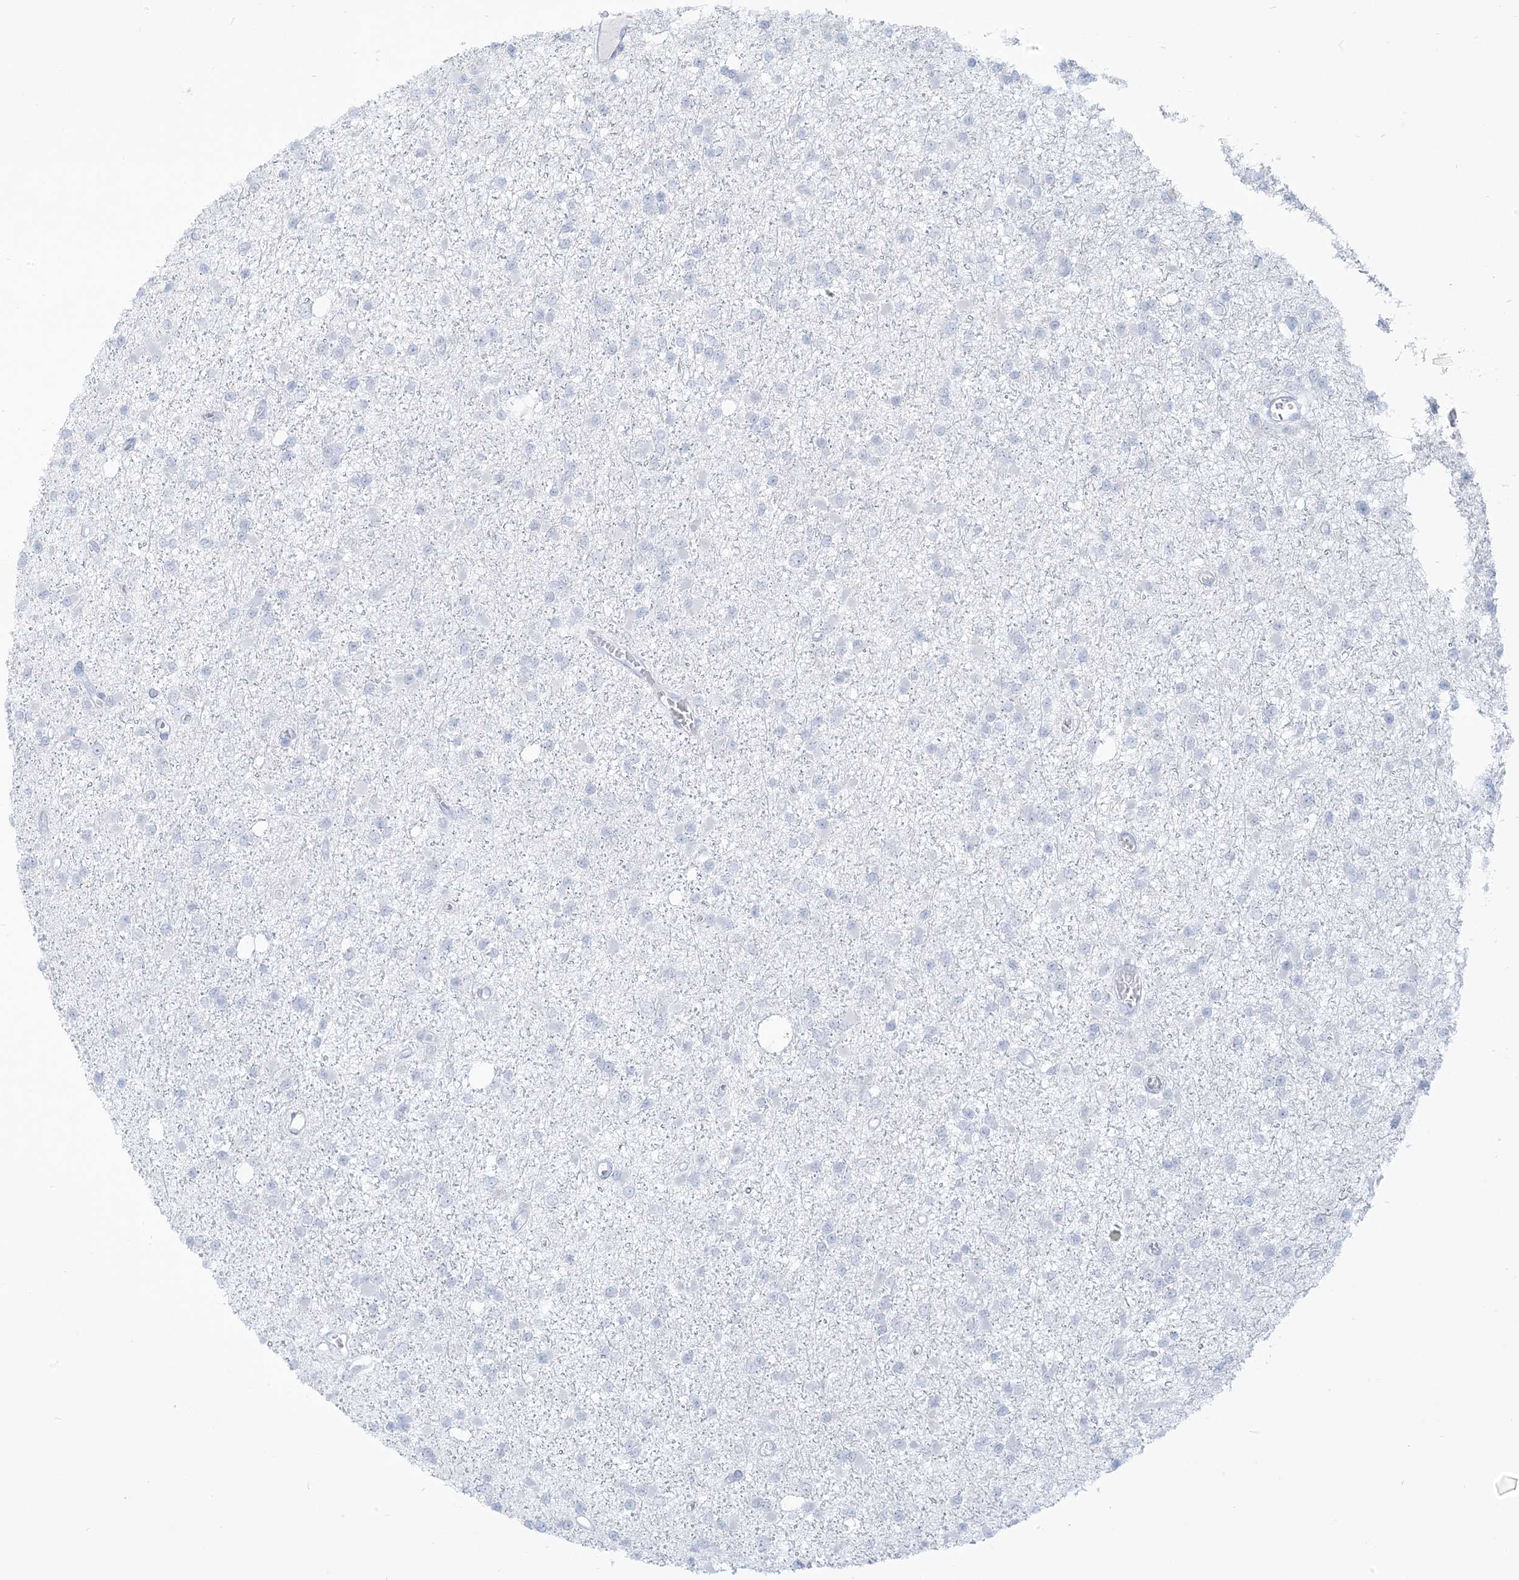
{"staining": {"intensity": "negative", "quantity": "none", "location": "none"}, "tissue": "glioma", "cell_type": "Tumor cells", "image_type": "cancer", "snomed": [{"axis": "morphology", "description": "Glioma, malignant, Low grade"}, {"axis": "topography", "description": "Brain"}], "caption": "Image shows no significant protein staining in tumor cells of glioma. Brightfield microscopy of immunohistochemistry stained with DAB (brown) and hematoxylin (blue), captured at high magnification.", "gene": "HLA-DRB1", "patient": {"sex": "female", "age": 22}}